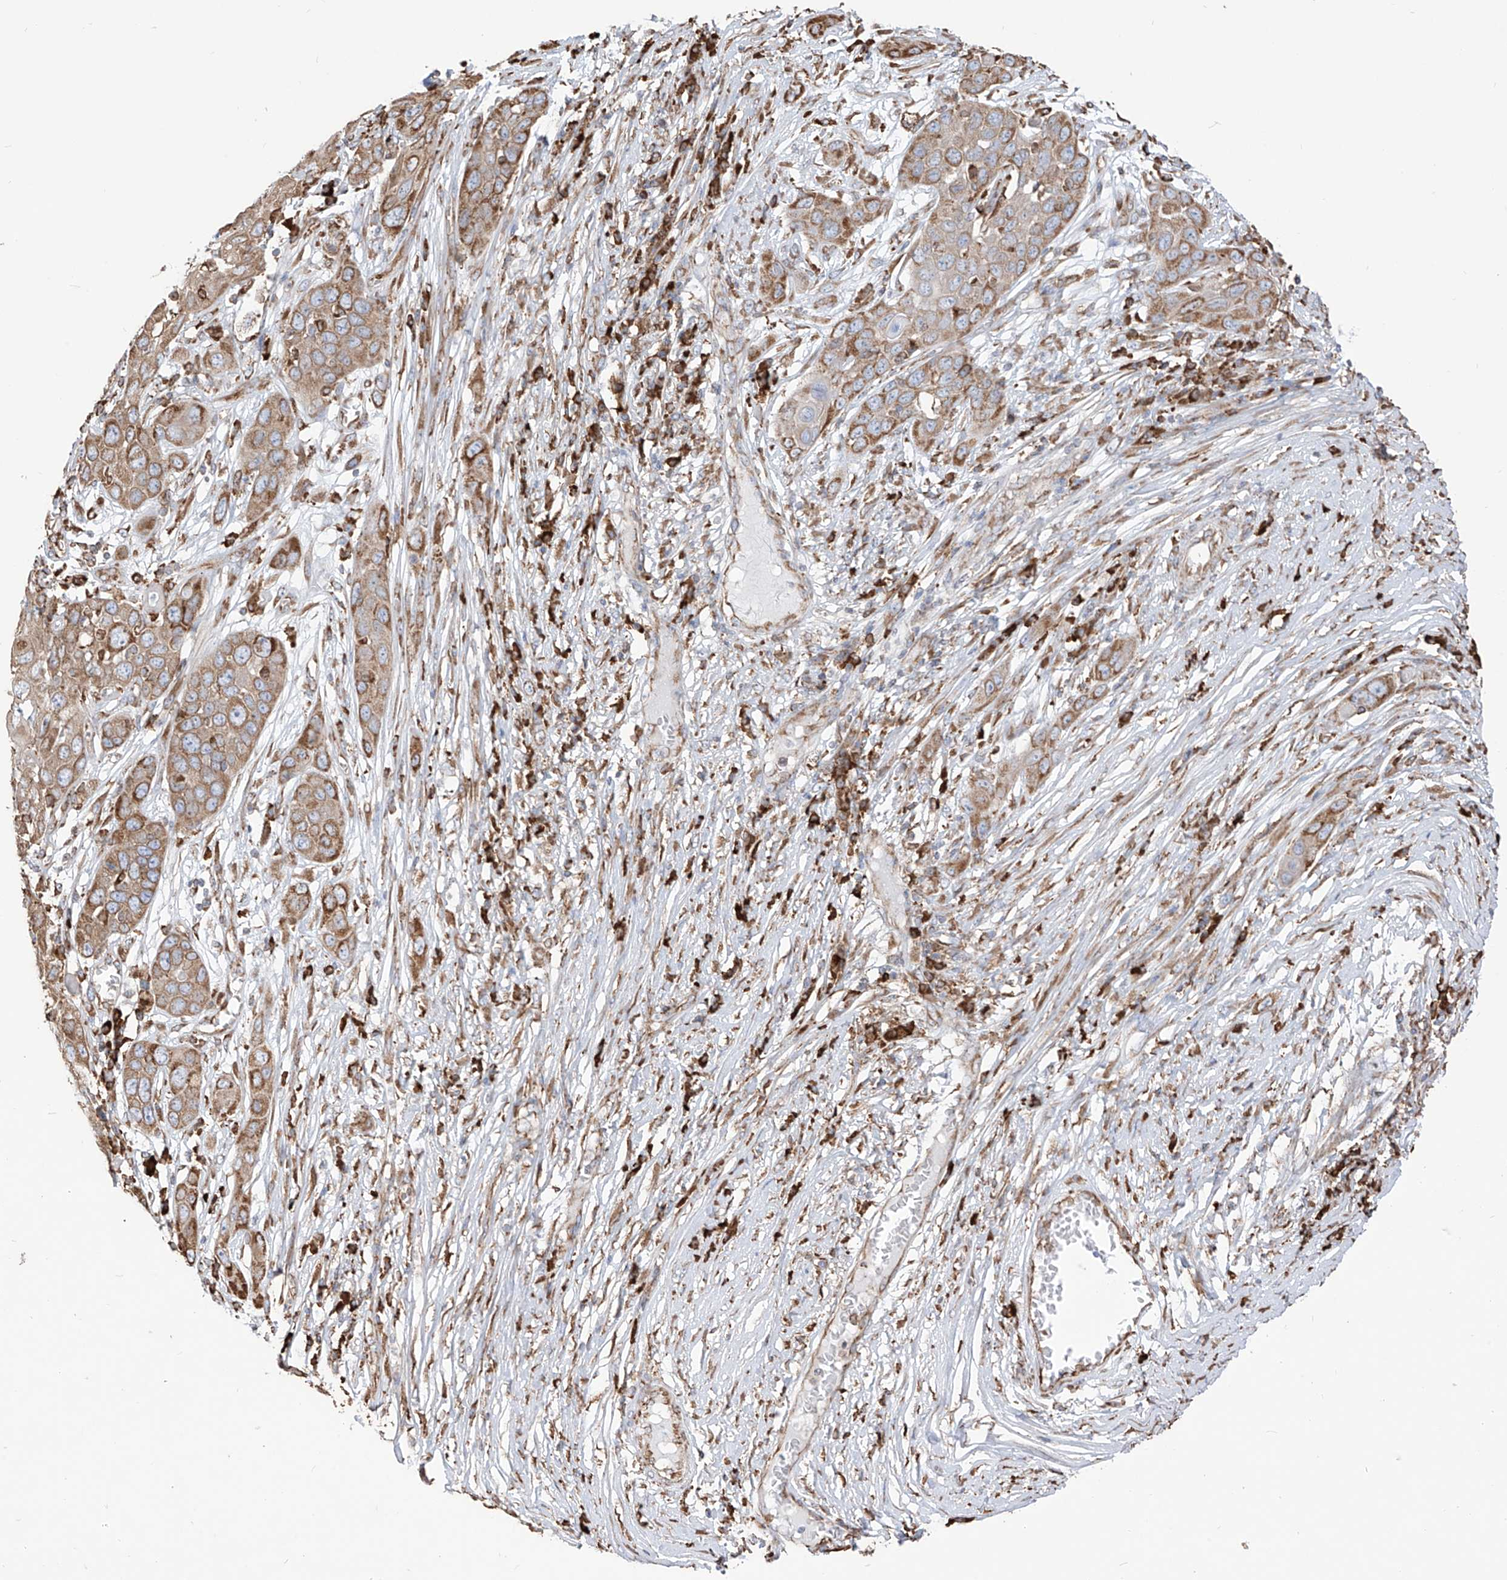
{"staining": {"intensity": "moderate", "quantity": ">75%", "location": "cytoplasmic/membranous"}, "tissue": "skin cancer", "cell_type": "Tumor cells", "image_type": "cancer", "snomed": [{"axis": "morphology", "description": "Squamous cell carcinoma, NOS"}, {"axis": "topography", "description": "Skin"}], "caption": "Protein staining of skin squamous cell carcinoma tissue demonstrates moderate cytoplasmic/membranous positivity in about >75% of tumor cells.", "gene": "PDIA6", "patient": {"sex": "male", "age": 55}}